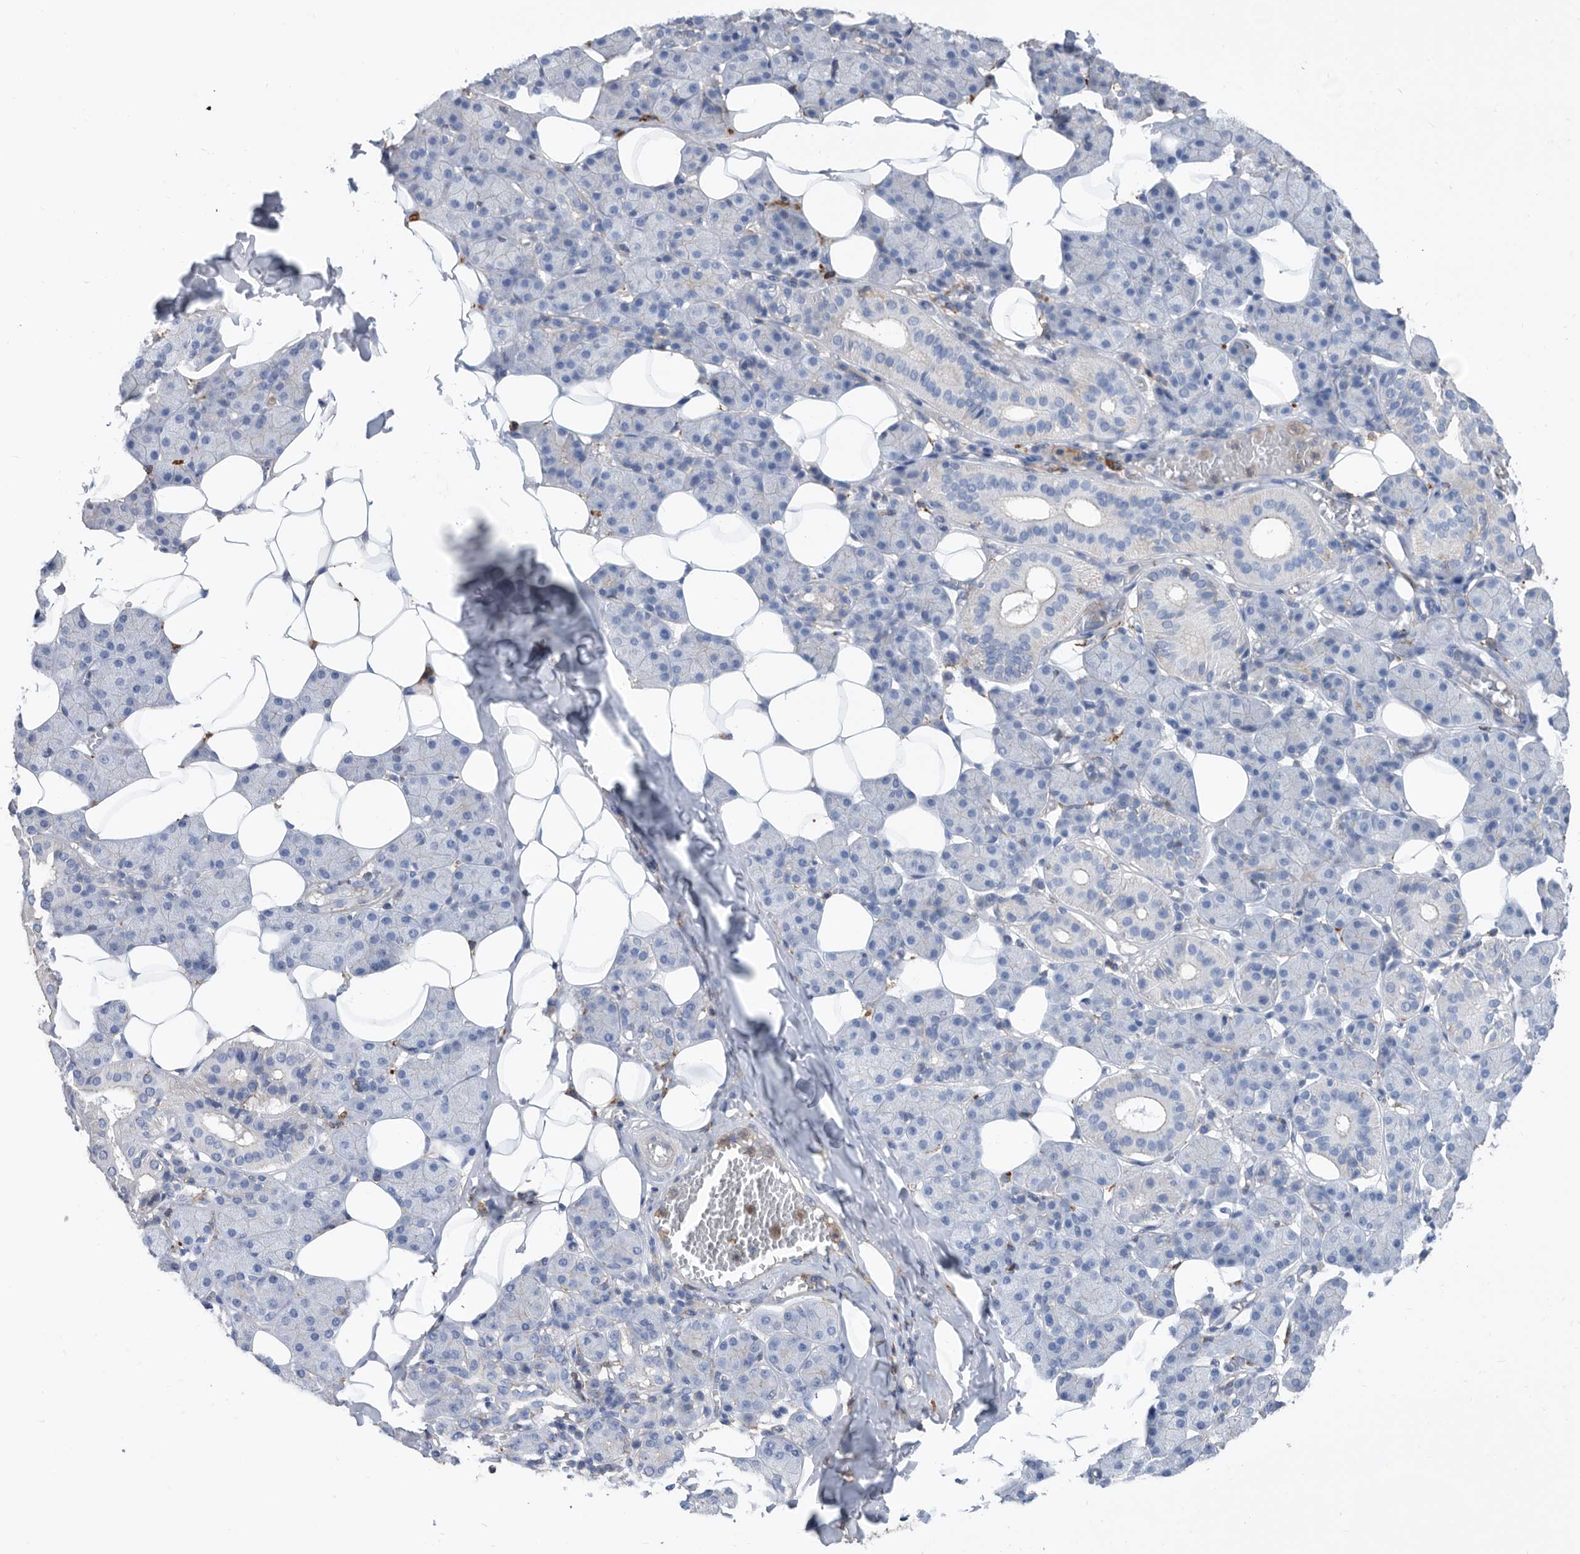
{"staining": {"intensity": "negative", "quantity": "none", "location": "none"}, "tissue": "salivary gland", "cell_type": "Glandular cells", "image_type": "normal", "snomed": [{"axis": "morphology", "description": "Normal tissue, NOS"}, {"axis": "topography", "description": "Salivary gland"}], "caption": "Human salivary gland stained for a protein using immunohistochemistry (IHC) reveals no positivity in glandular cells.", "gene": "MS4A4A", "patient": {"sex": "female", "age": 33}}